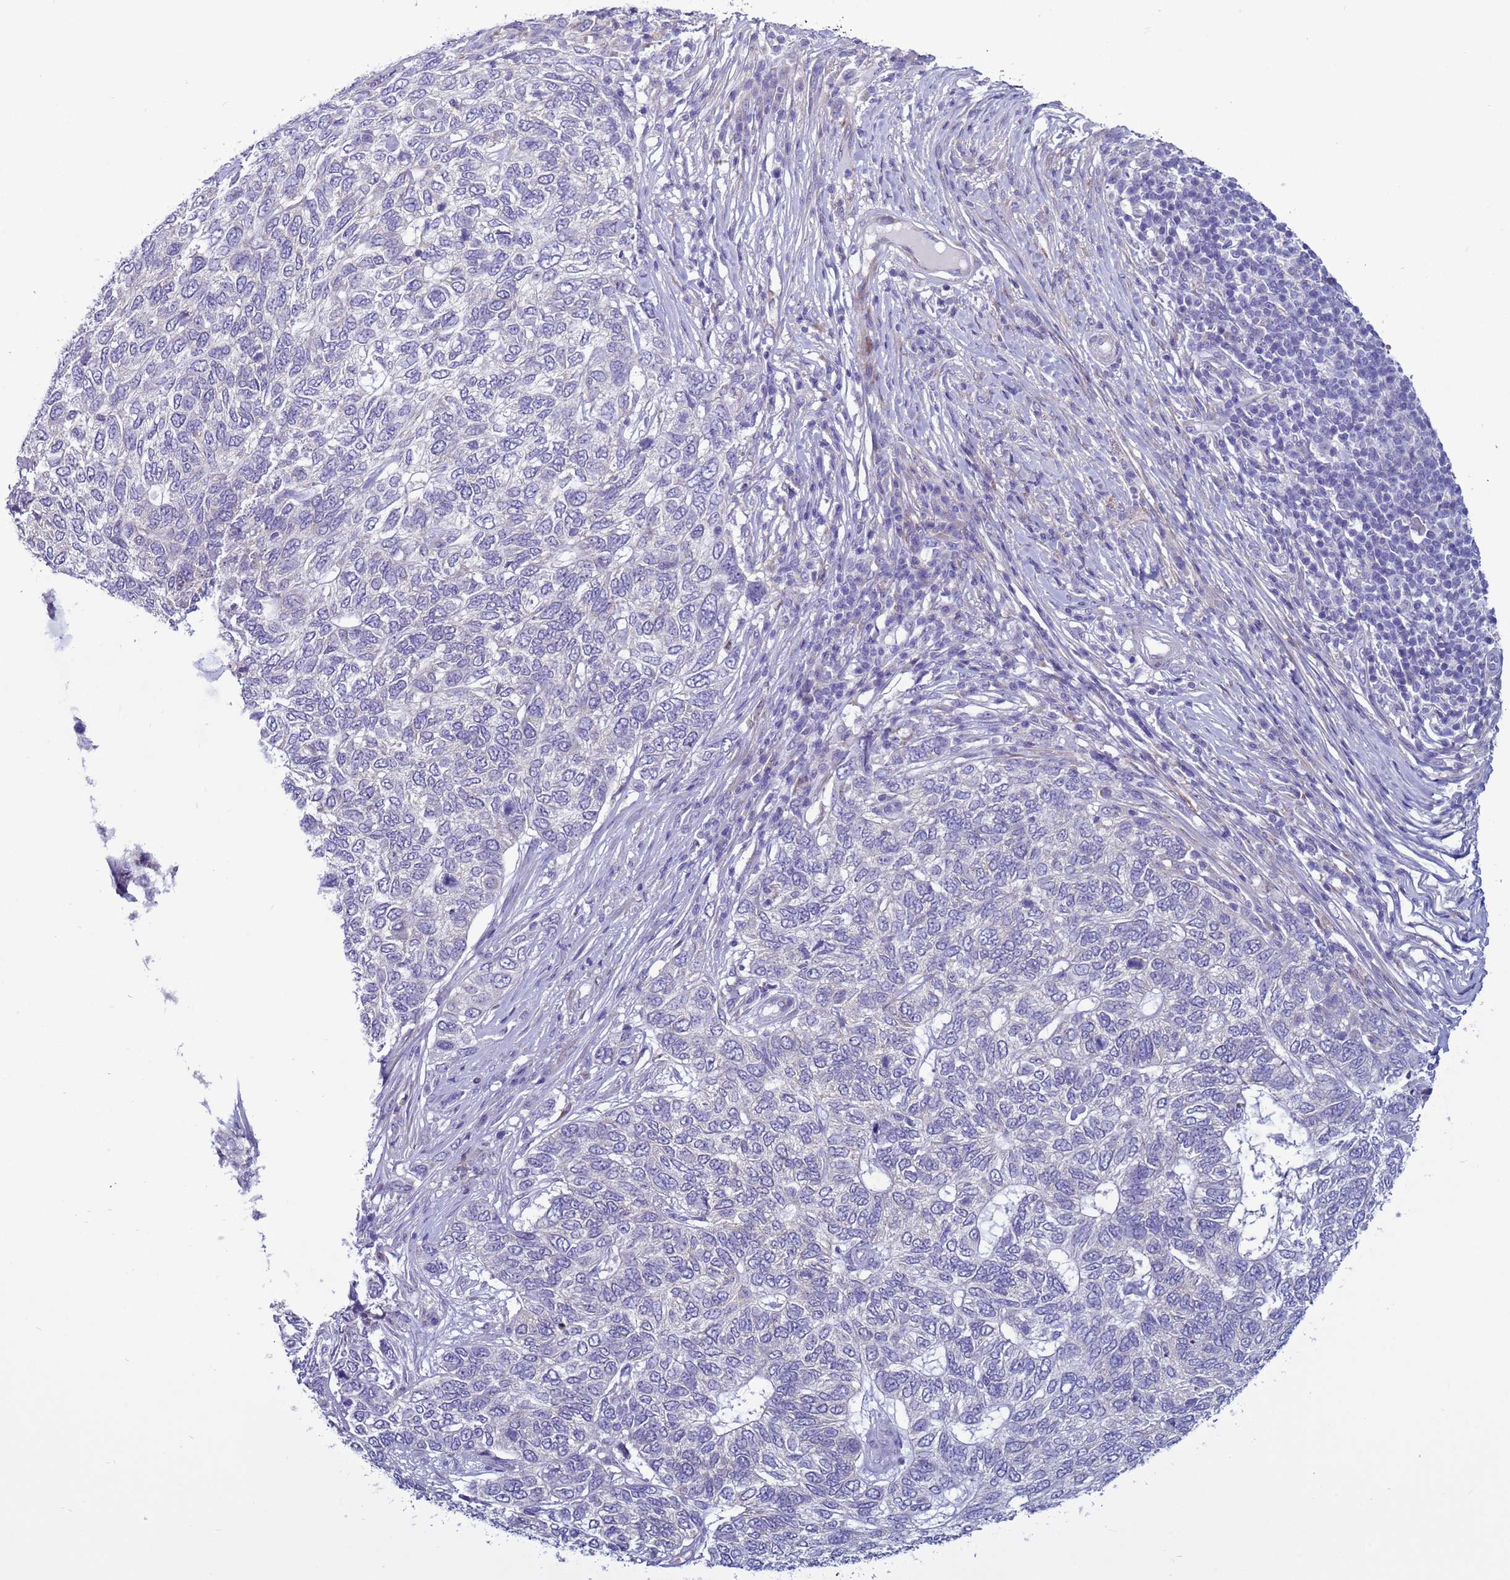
{"staining": {"intensity": "negative", "quantity": "none", "location": "none"}, "tissue": "skin cancer", "cell_type": "Tumor cells", "image_type": "cancer", "snomed": [{"axis": "morphology", "description": "Basal cell carcinoma"}, {"axis": "topography", "description": "Skin"}], "caption": "Immunohistochemistry (IHC) micrograph of human skin basal cell carcinoma stained for a protein (brown), which reveals no positivity in tumor cells.", "gene": "ABHD17B", "patient": {"sex": "female", "age": 65}}